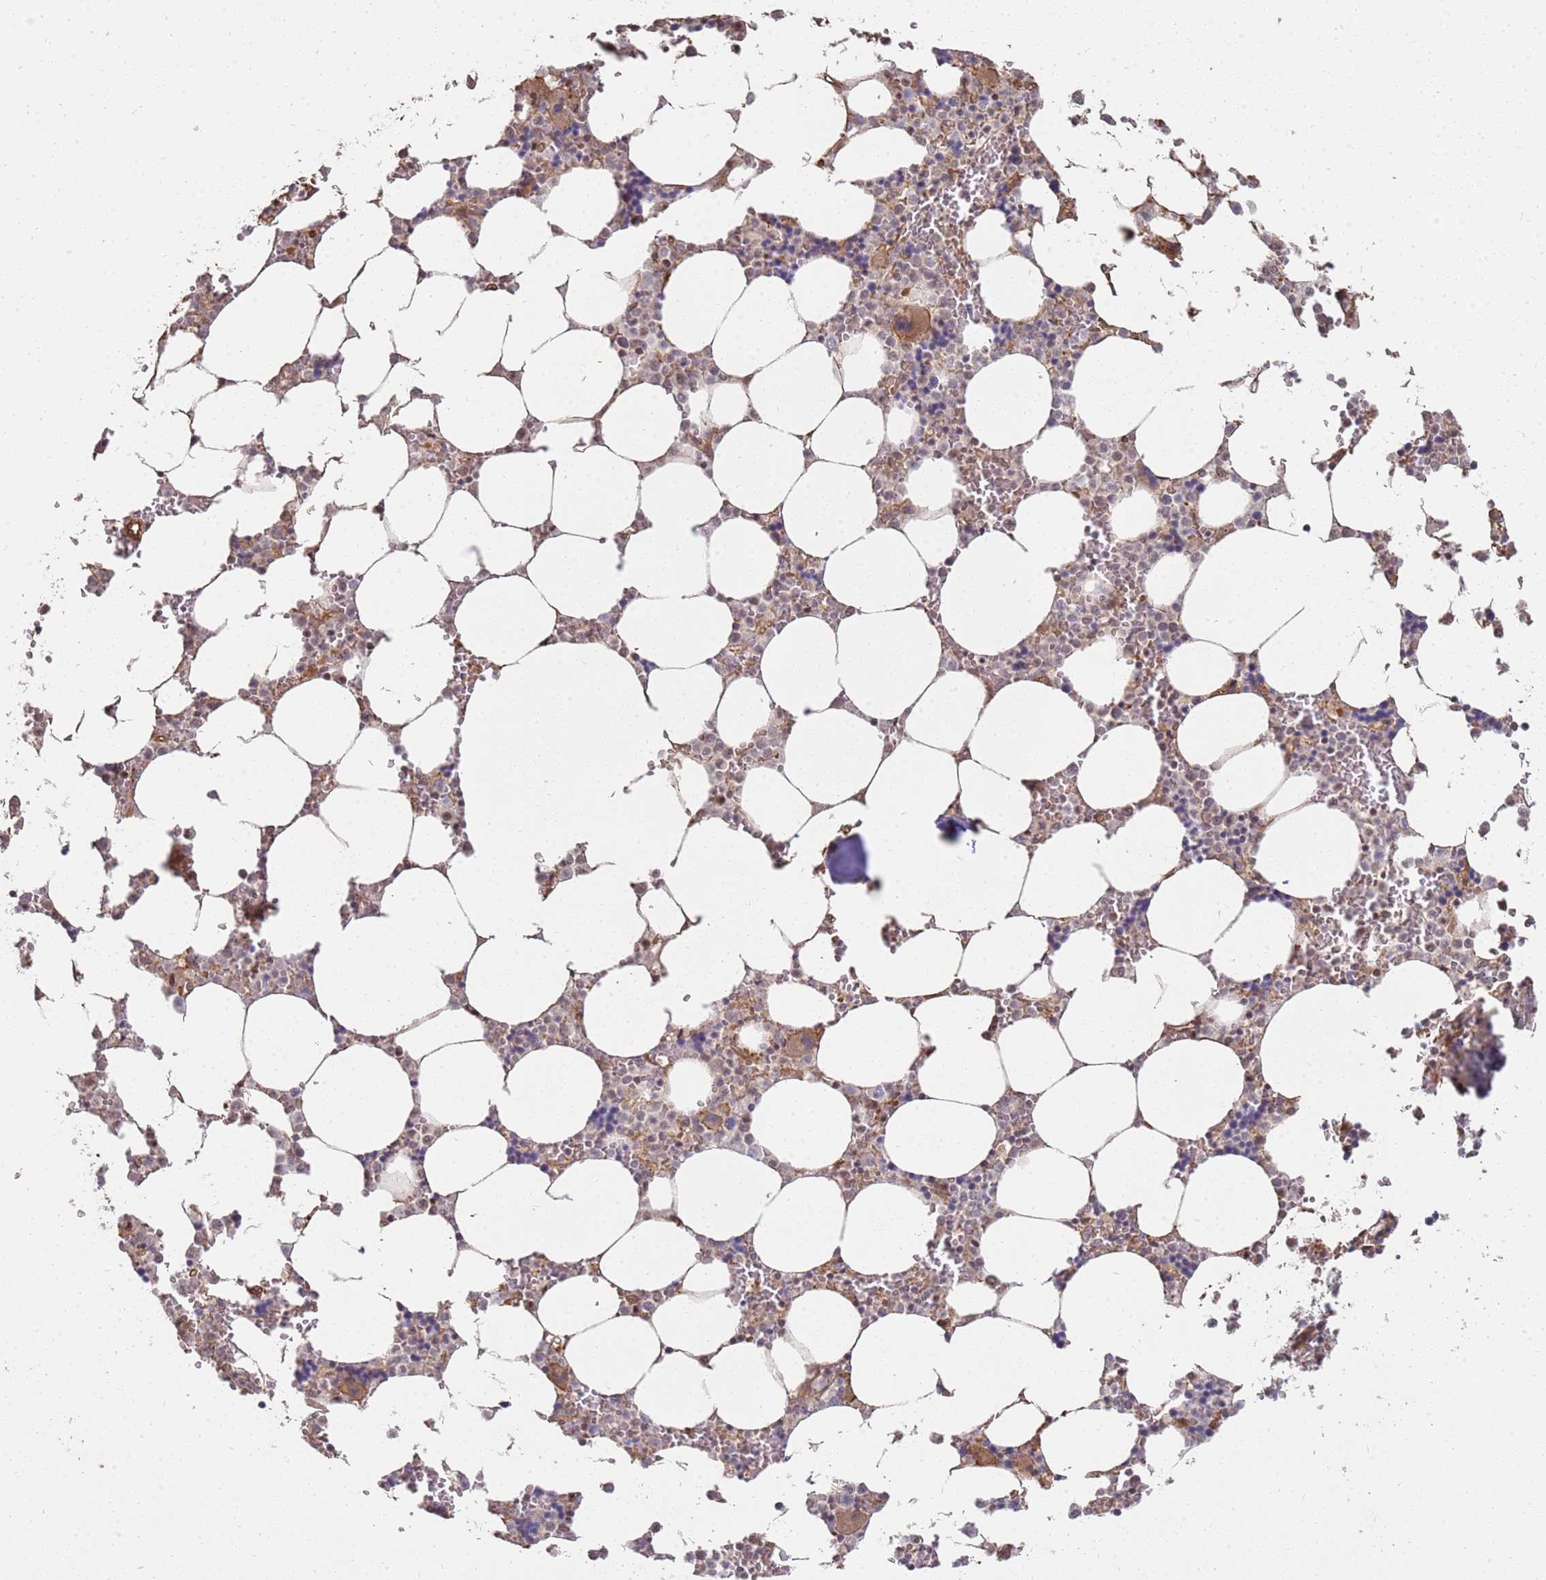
{"staining": {"intensity": "strong", "quantity": "<25%", "location": "cytoplasmic/membranous"}, "tissue": "bone marrow", "cell_type": "Hematopoietic cells", "image_type": "normal", "snomed": [{"axis": "morphology", "description": "Normal tissue, NOS"}, {"axis": "topography", "description": "Bone marrow"}], "caption": "The immunohistochemical stain highlights strong cytoplasmic/membranous positivity in hematopoietic cells of benign bone marrow. (DAB IHC, brown staining for protein, blue staining for nuclei).", "gene": "ST18", "patient": {"sex": "male", "age": 64}}